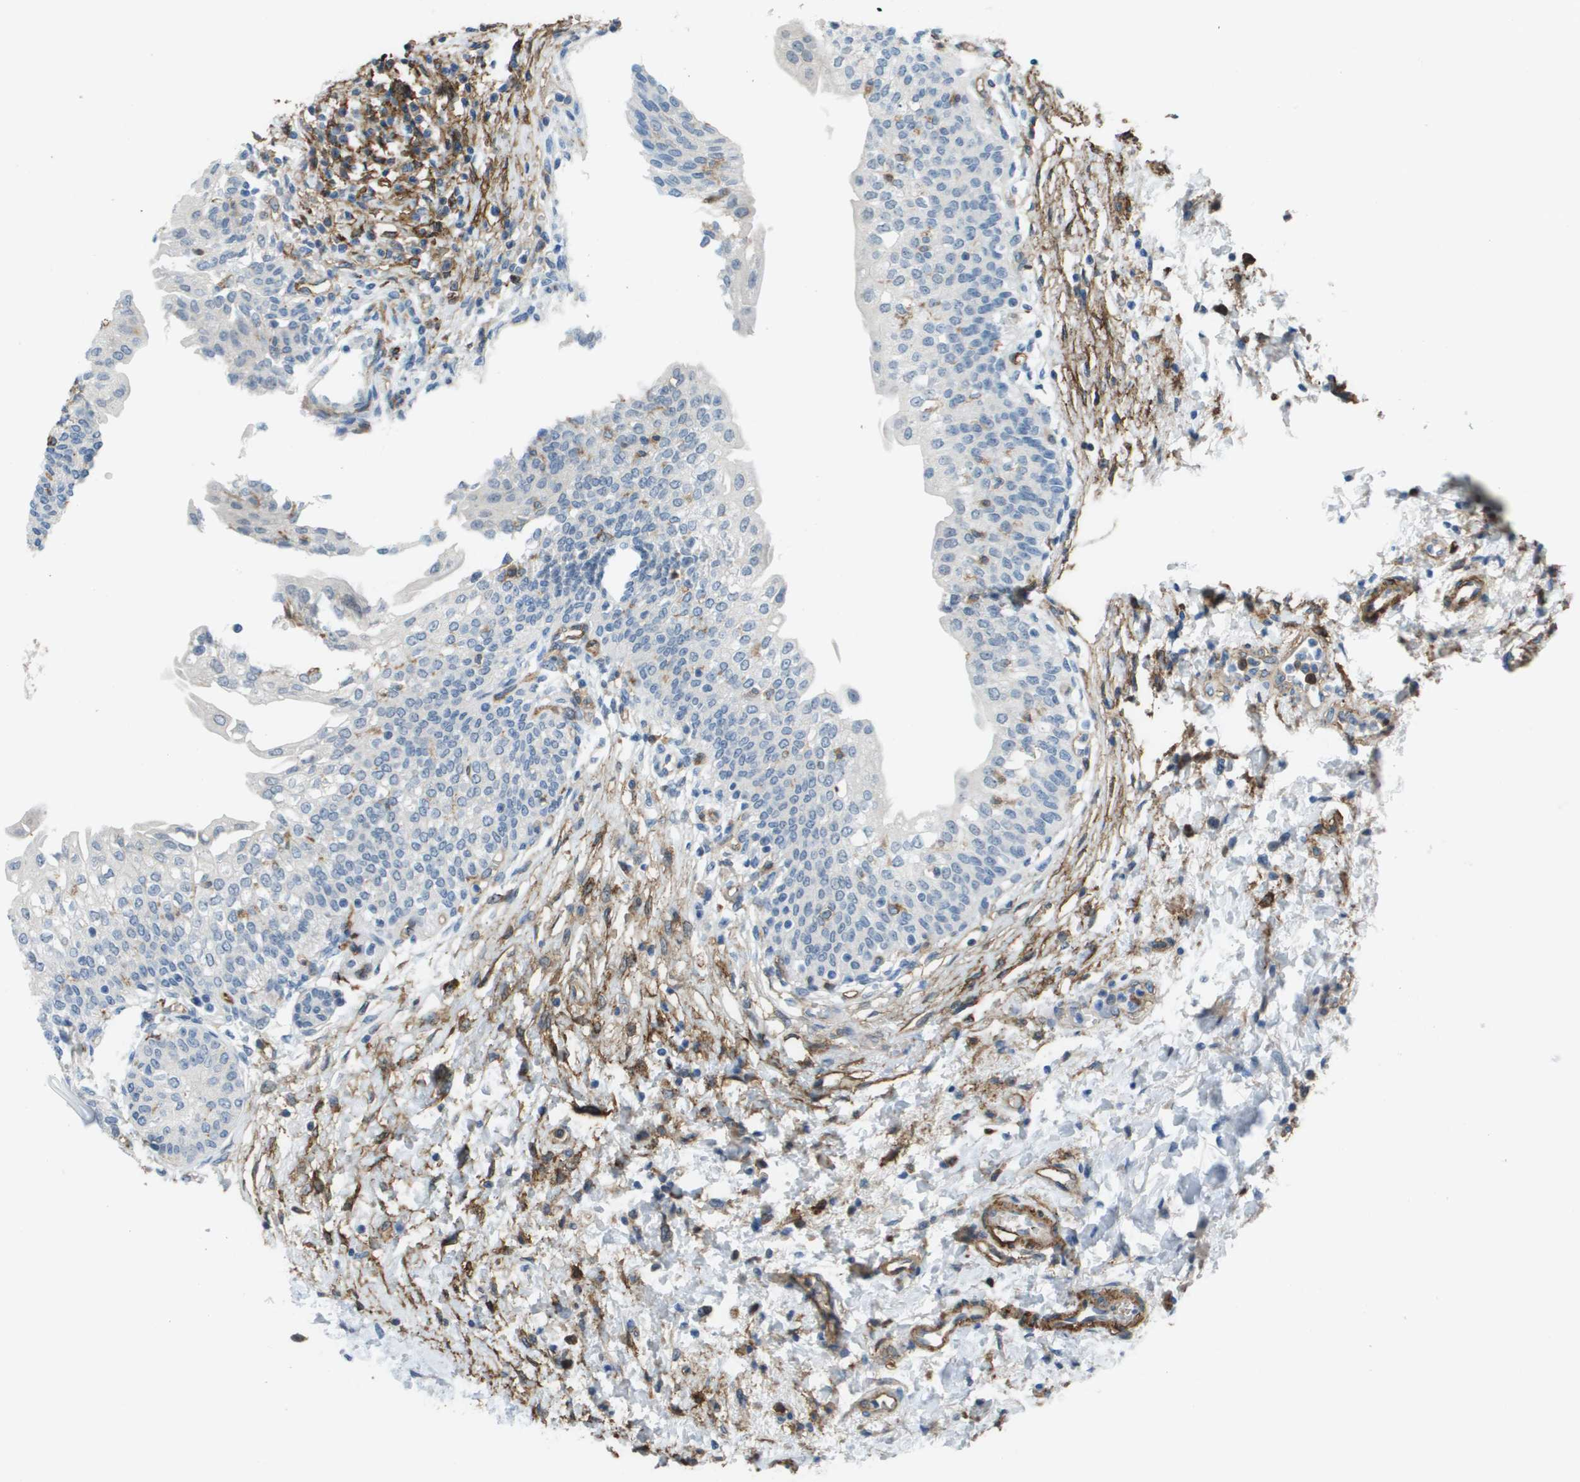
{"staining": {"intensity": "moderate", "quantity": "<25%", "location": "cytoplasmic/membranous"}, "tissue": "urinary bladder", "cell_type": "Urothelial cells", "image_type": "normal", "snomed": [{"axis": "morphology", "description": "Normal tissue, NOS"}, {"axis": "topography", "description": "Urinary bladder"}], "caption": "Moderate cytoplasmic/membranous expression is seen in approximately <25% of urothelial cells in benign urinary bladder.", "gene": "ZBTB43", "patient": {"sex": "male", "age": 55}}